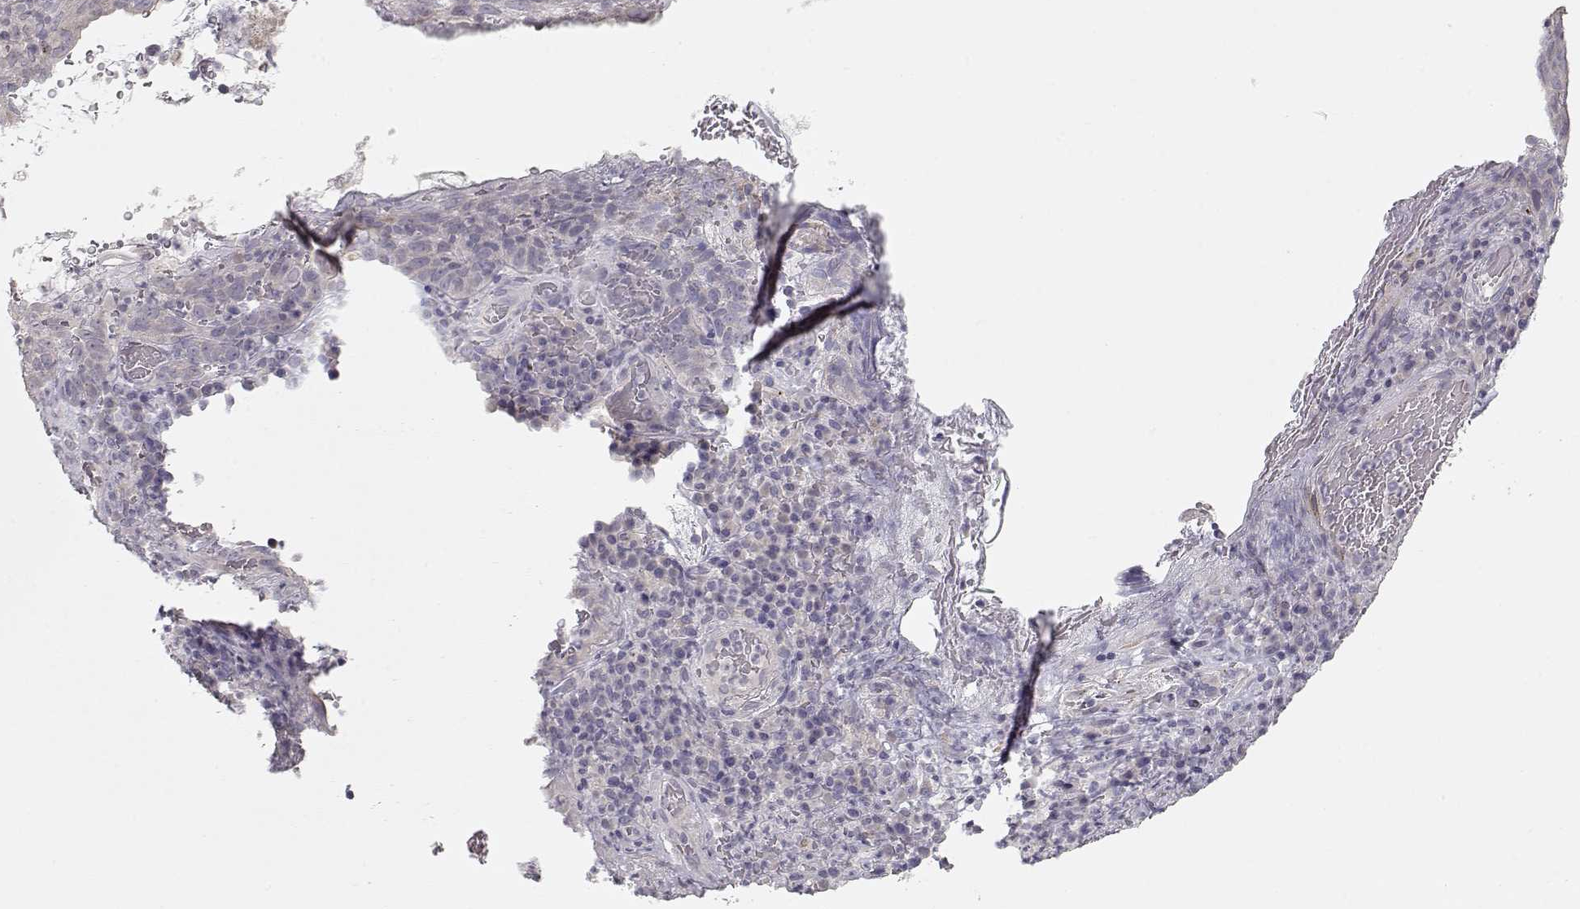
{"staining": {"intensity": "negative", "quantity": "none", "location": "none"}, "tissue": "skin cancer", "cell_type": "Tumor cells", "image_type": "cancer", "snomed": [{"axis": "morphology", "description": "Squamous cell carcinoma, NOS"}, {"axis": "topography", "description": "Skin"}, {"axis": "topography", "description": "Anal"}], "caption": "This is an IHC micrograph of skin cancer. There is no staining in tumor cells.", "gene": "ARHGAP8", "patient": {"sex": "female", "age": 51}}